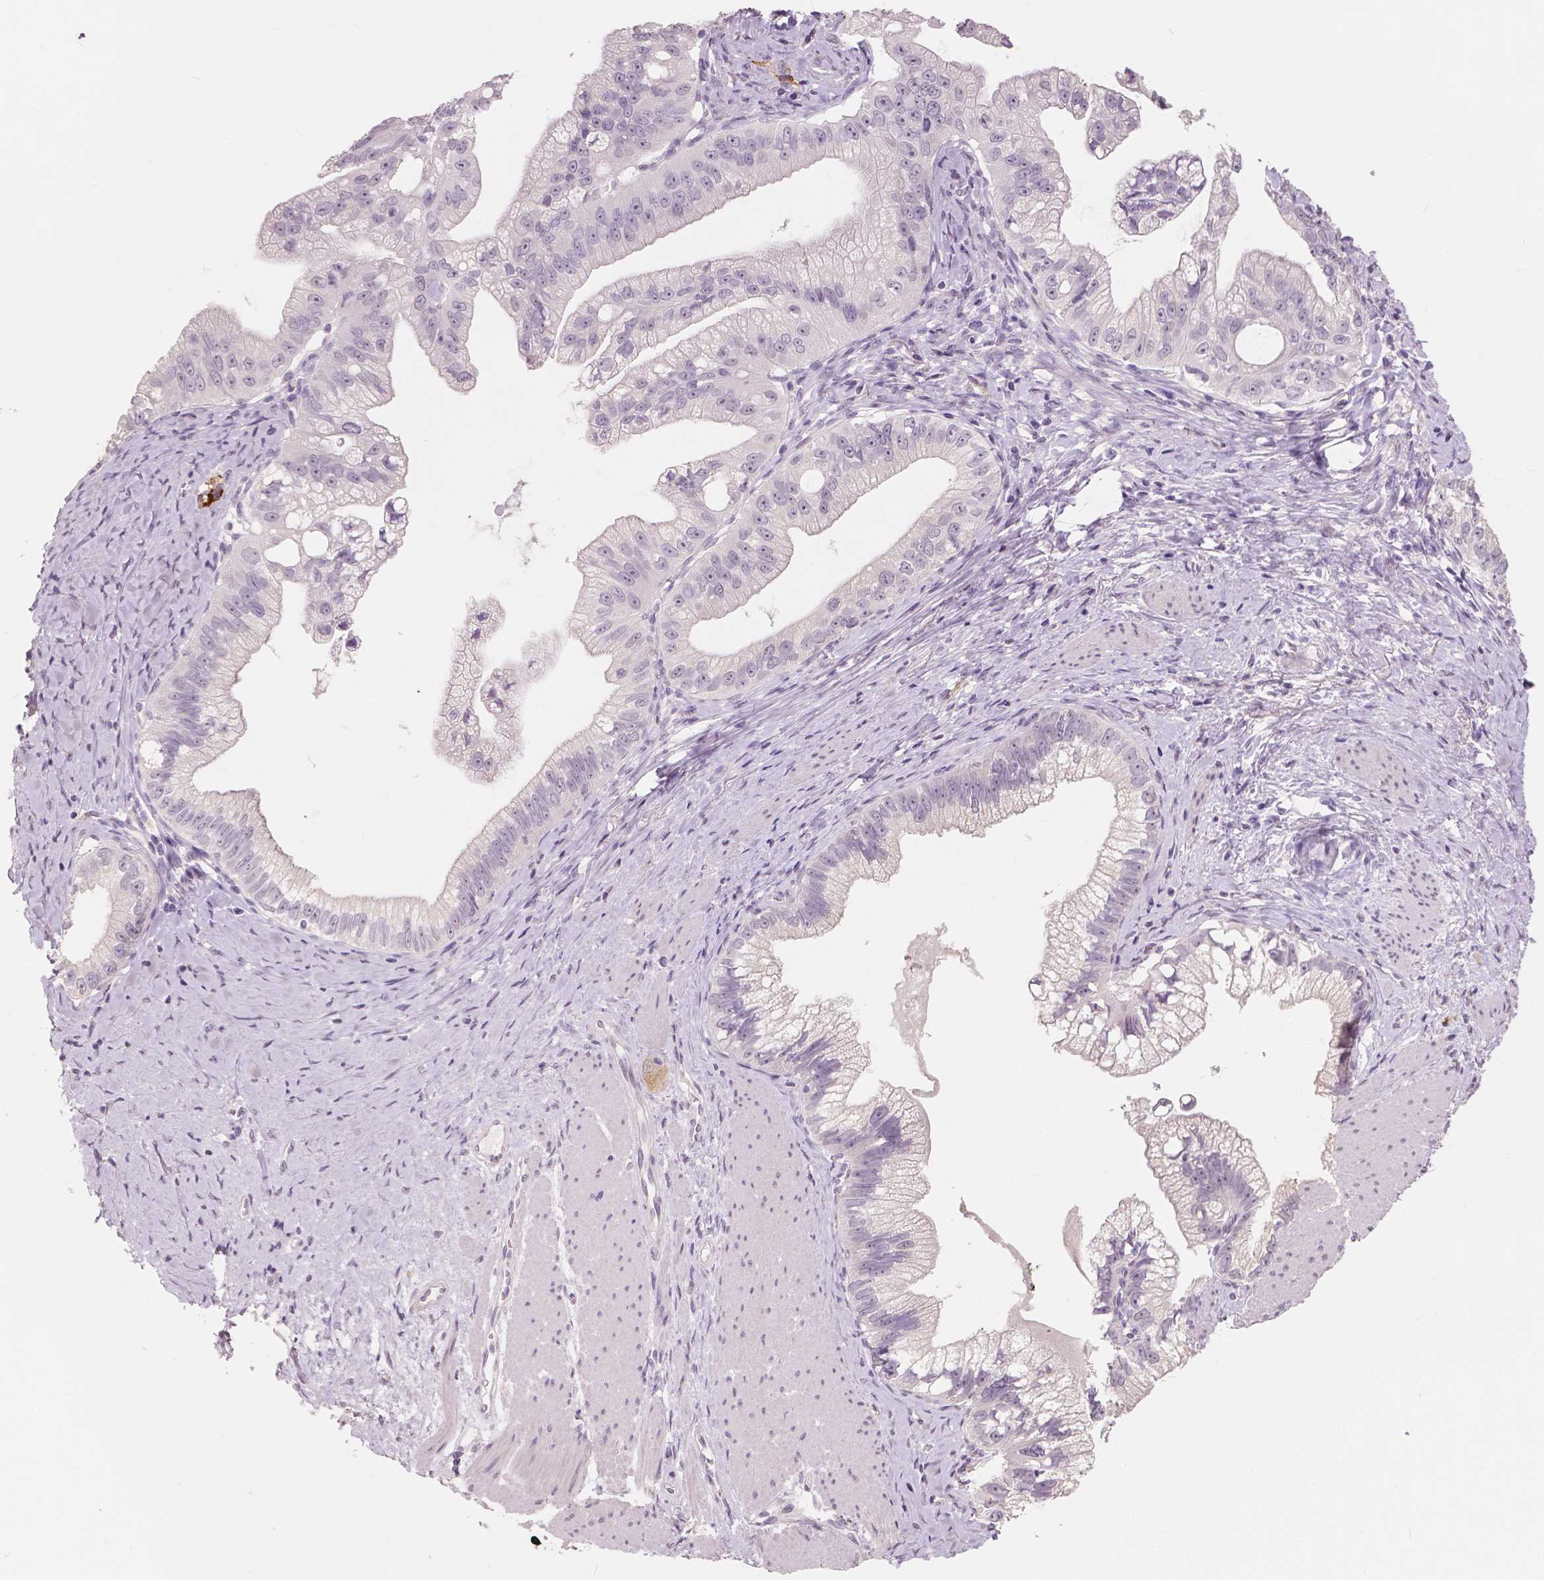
{"staining": {"intensity": "negative", "quantity": "none", "location": "none"}, "tissue": "pancreatic cancer", "cell_type": "Tumor cells", "image_type": "cancer", "snomed": [{"axis": "morphology", "description": "Adenocarcinoma, NOS"}, {"axis": "topography", "description": "Pancreas"}], "caption": "Immunohistochemistry of human adenocarcinoma (pancreatic) exhibits no expression in tumor cells. The staining was performed using DAB (3,3'-diaminobenzidine) to visualize the protein expression in brown, while the nuclei were stained in blue with hematoxylin (Magnification: 20x).", "gene": "NECAB1", "patient": {"sex": "male", "age": 70}}